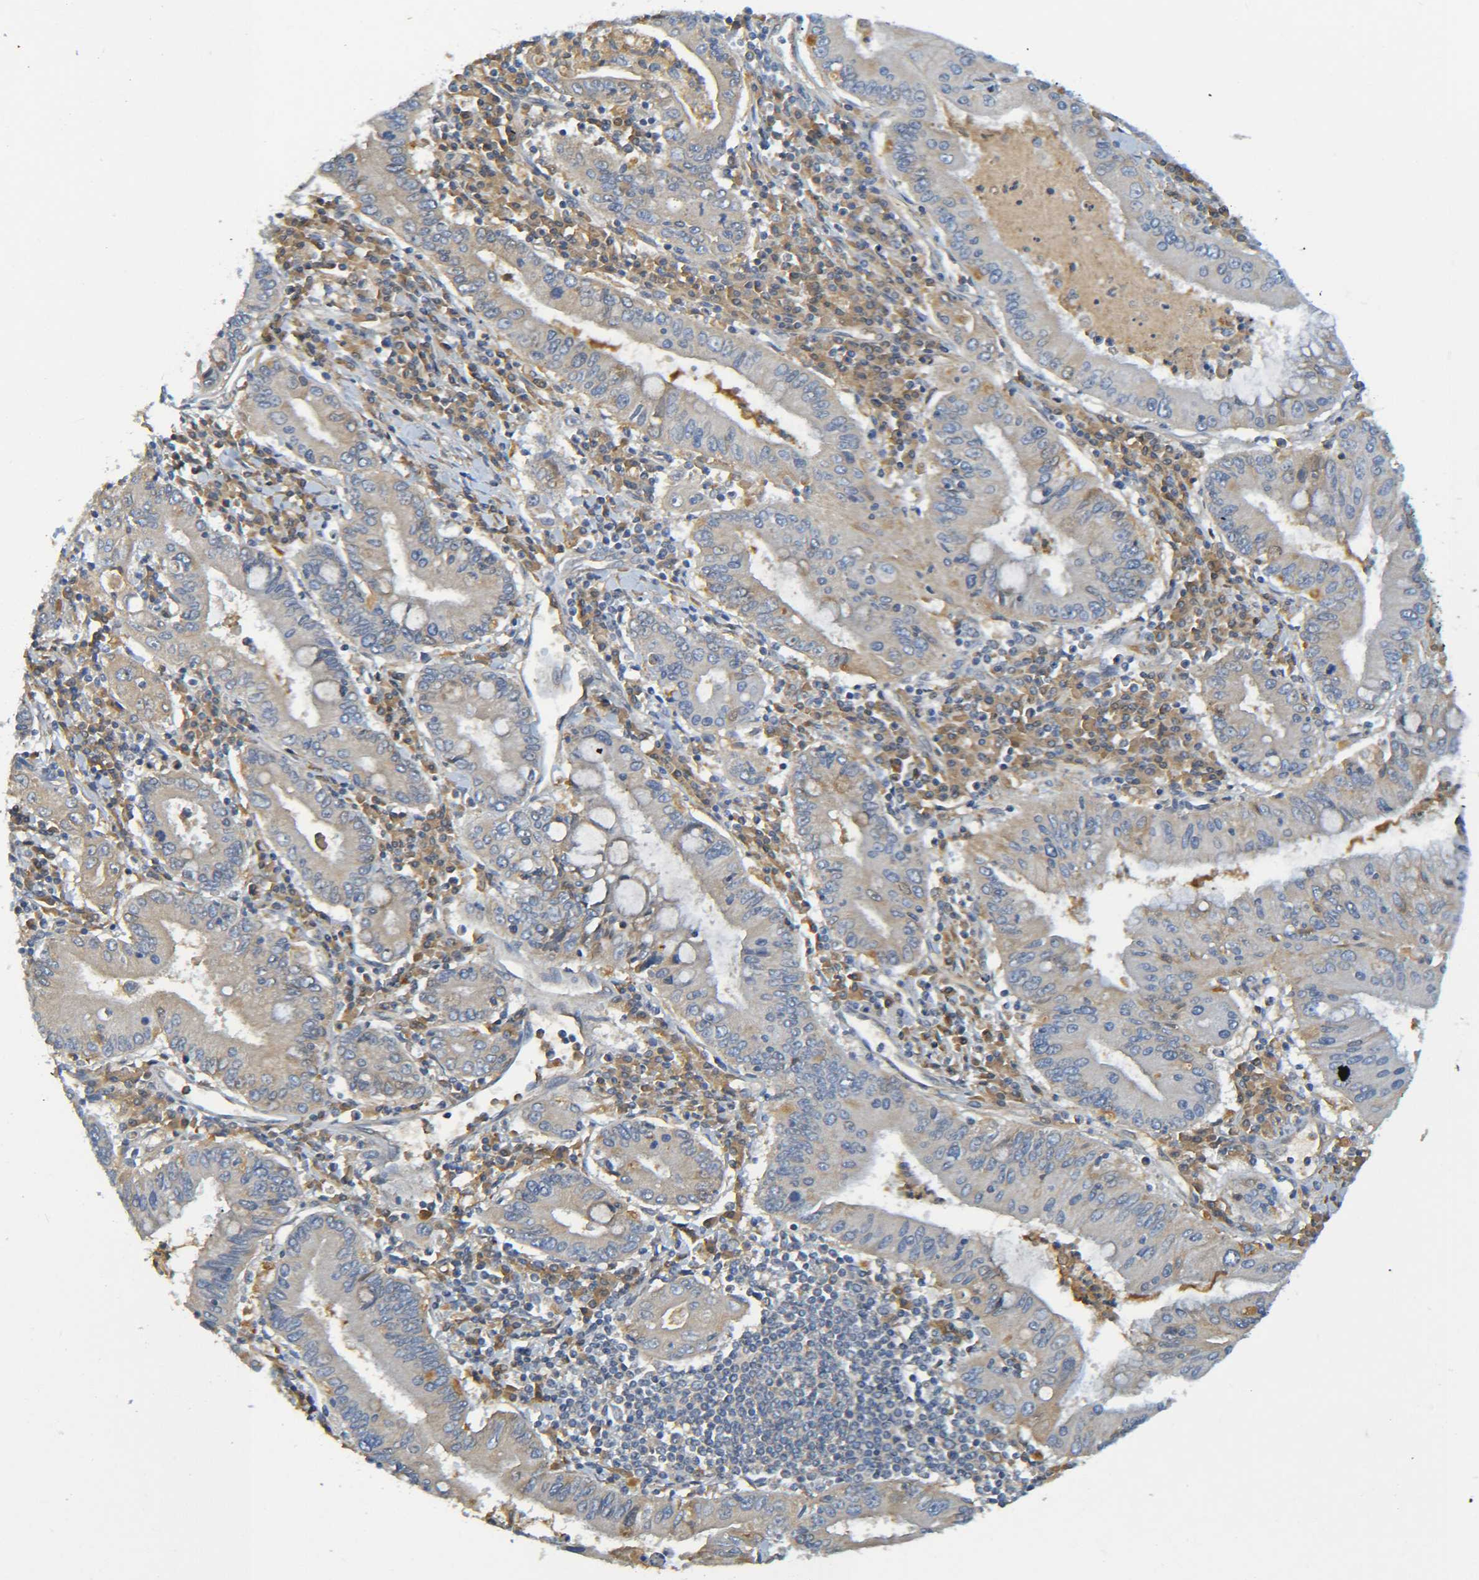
{"staining": {"intensity": "weak", "quantity": "25%-75%", "location": "cytoplasmic/membranous"}, "tissue": "stomach cancer", "cell_type": "Tumor cells", "image_type": "cancer", "snomed": [{"axis": "morphology", "description": "Normal tissue, NOS"}, {"axis": "morphology", "description": "Adenocarcinoma, NOS"}, {"axis": "topography", "description": "Esophagus"}, {"axis": "topography", "description": "Stomach, upper"}, {"axis": "topography", "description": "Peripheral nerve tissue"}], "caption": "This photomicrograph displays immunohistochemistry staining of adenocarcinoma (stomach), with low weak cytoplasmic/membranous expression in about 25%-75% of tumor cells.", "gene": "C1QA", "patient": {"sex": "male", "age": 62}}